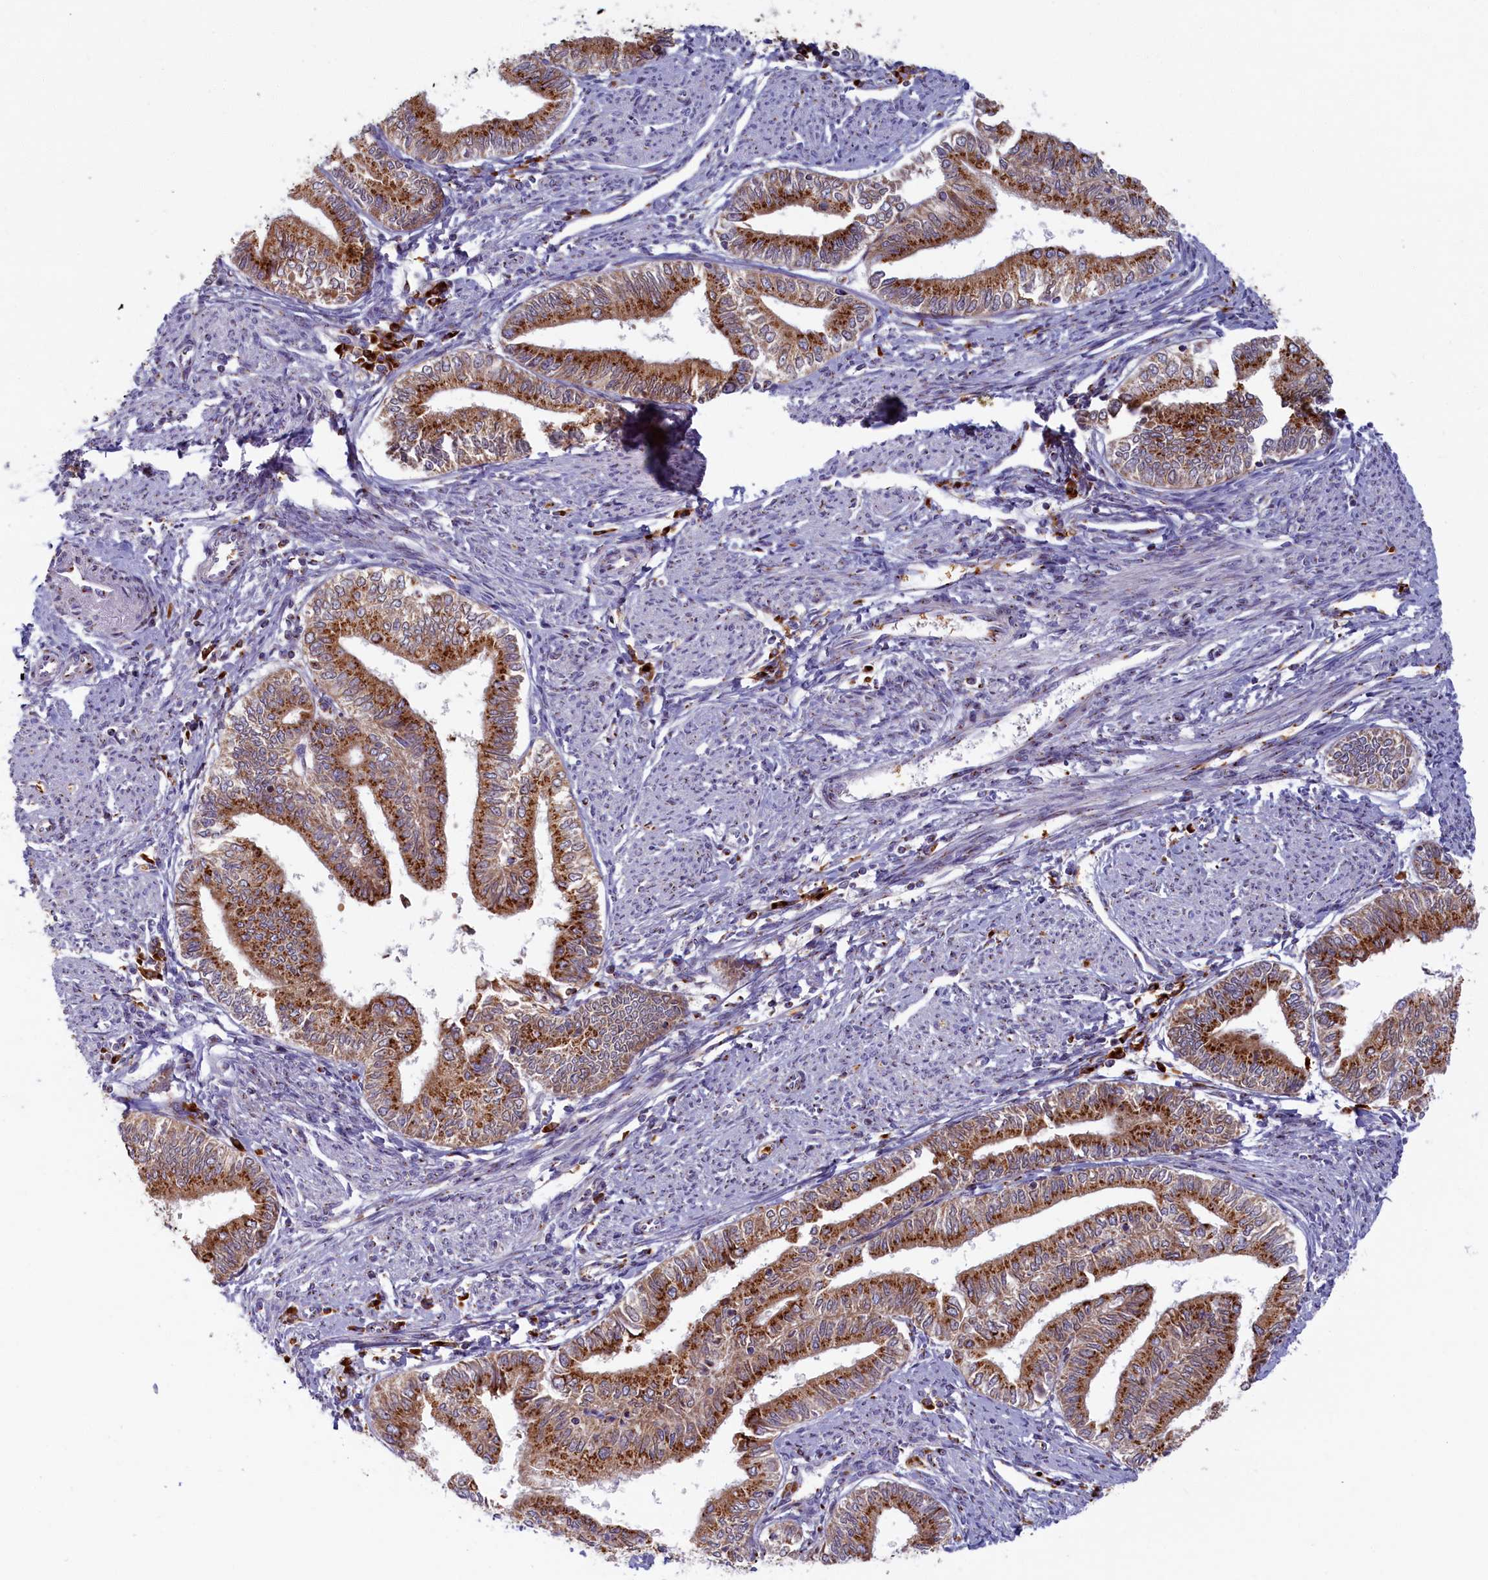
{"staining": {"intensity": "strong", "quantity": ">75%", "location": "cytoplasmic/membranous"}, "tissue": "endometrial cancer", "cell_type": "Tumor cells", "image_type": "cancer", "snomed": [{"axis": "morphology", "description": "Adenocarcinoma, NOS"}, {"axis": "topography", "description": "Endometrium"}], "caption": "IHC of human endometrial adenocarcinoma shows high levels of strong cytoplasmic/membranous staining in approximately >75% of tumor cells.", "gene": "BLVRB", "patient": {"sex": "female", "age": 66}}